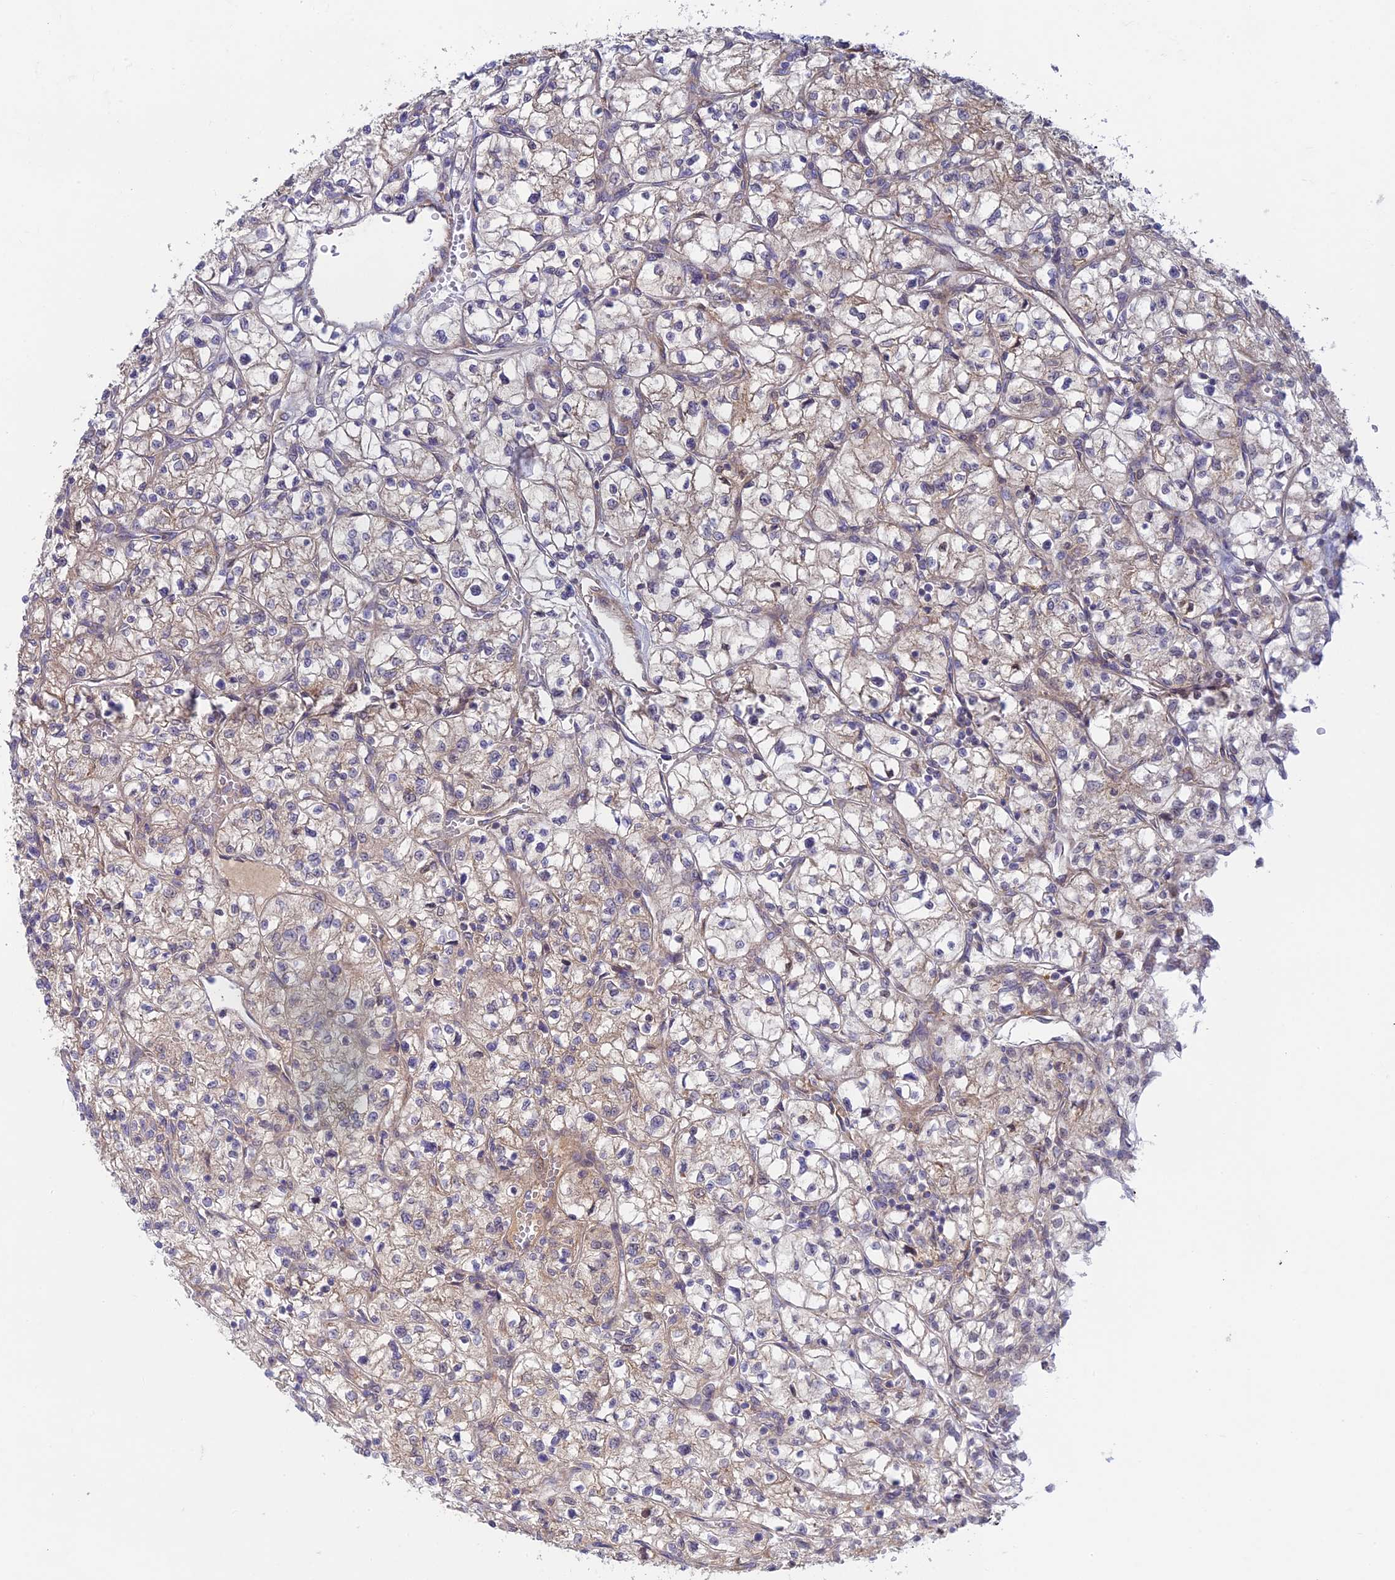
{"staining": {"intensity": "weak", "quantity": "25%-75%", "location": "cytoplasmic/membranous"}, "tissue": "renal cancer", "cell_type": "Tumor cells", "image_type": "cancer", "snomed": [{"axis": "morphology", "description": "Adenocarcinoma, NOS"}, {"axis": "topography", "description": "Kidney"}], "caption": "Immunohistochemistry (DAB) staining of renal adenocarcinoma shows weak cytoplasmic/membranous protein positivity in approximately 25%-75% of tumor cells. The staining was performed using DAB, with brown indicating positive protein expression. Nuclei are stained blue with hematoxylin.", "gene": "INCA1", "patient": {"sex": "female", "age": 64}}